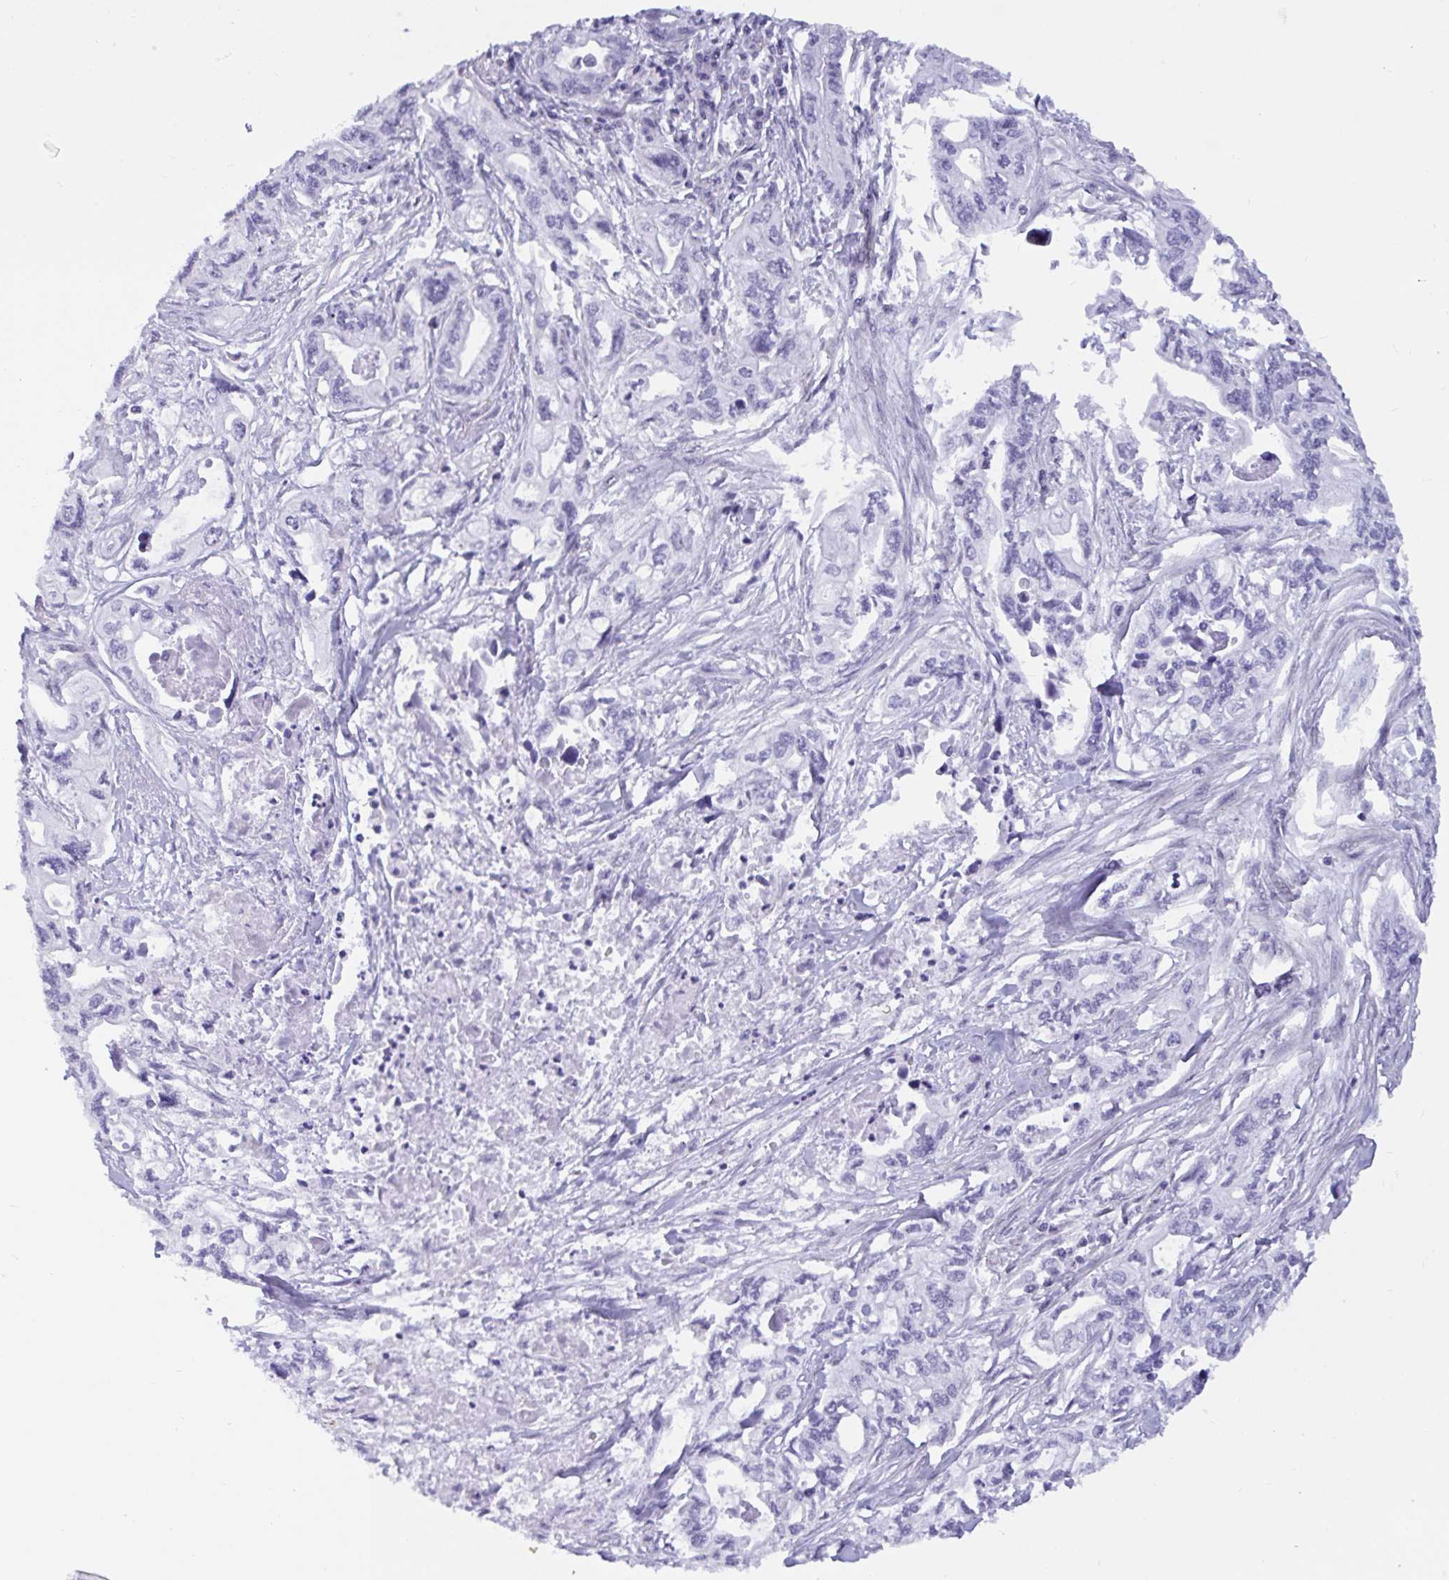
{"staining": {"intensity": "negative", "quantity": "none", "location": "none"}, "tissue": "pancreatic cancer", "cell_type": "Tumor cells", "image_type": "cancer", "snomed": [{"axis": "morphology", "description": "Adenocarcinoma, NOS"}, {"axis": "topography", "description": "Pancreas"}], "caption": "Histopathology image shows no protein staining in tumor cells of pancreatic cancer (adenocarcinoma) tissue.", "gene": "EML1", "patient": {"sex": "male", "age": 68}}